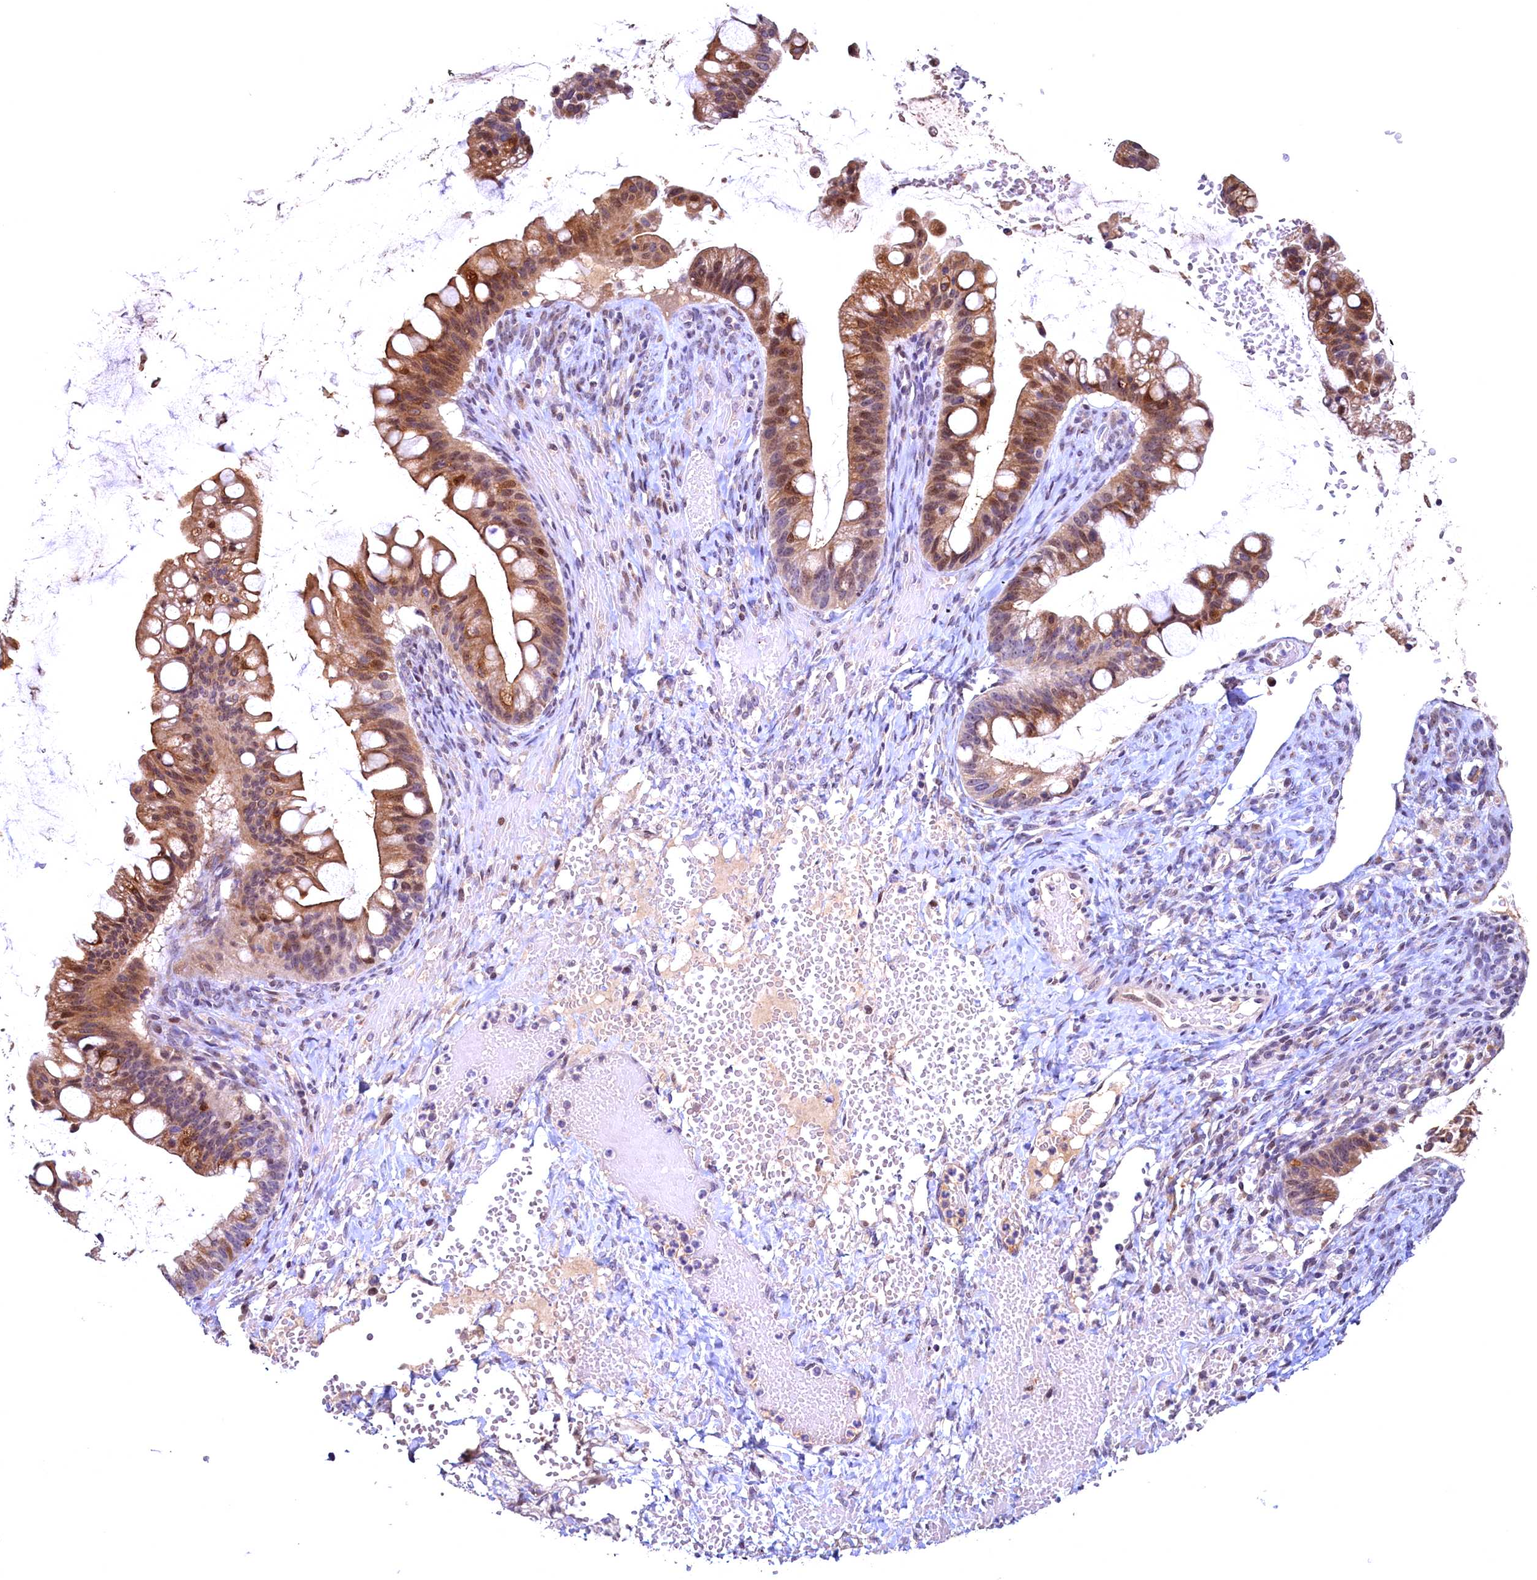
{"staining": {"intensity": "moderate", "quantity": ">75%", "location": "cytoplasmic/membranous,nuclear"}, "tissue": "ovarian cancer", "cell_type": "Tumor cells", "image_type": "cancer", "snomed": [{"axis": "morphology", "description": "Cystadenocarcinoma, mucinous, NOS"}, {"axis": "topography", "description": "Ovary"}], "caption": "Ovarian mucinous cystadenocarcinoma stained for a protein shows moderate cytoplasmic/membranous and nuclear positivity in tumor cells.", "gene": "LATS2", "patient": {"sex": "female", "age": 73}}